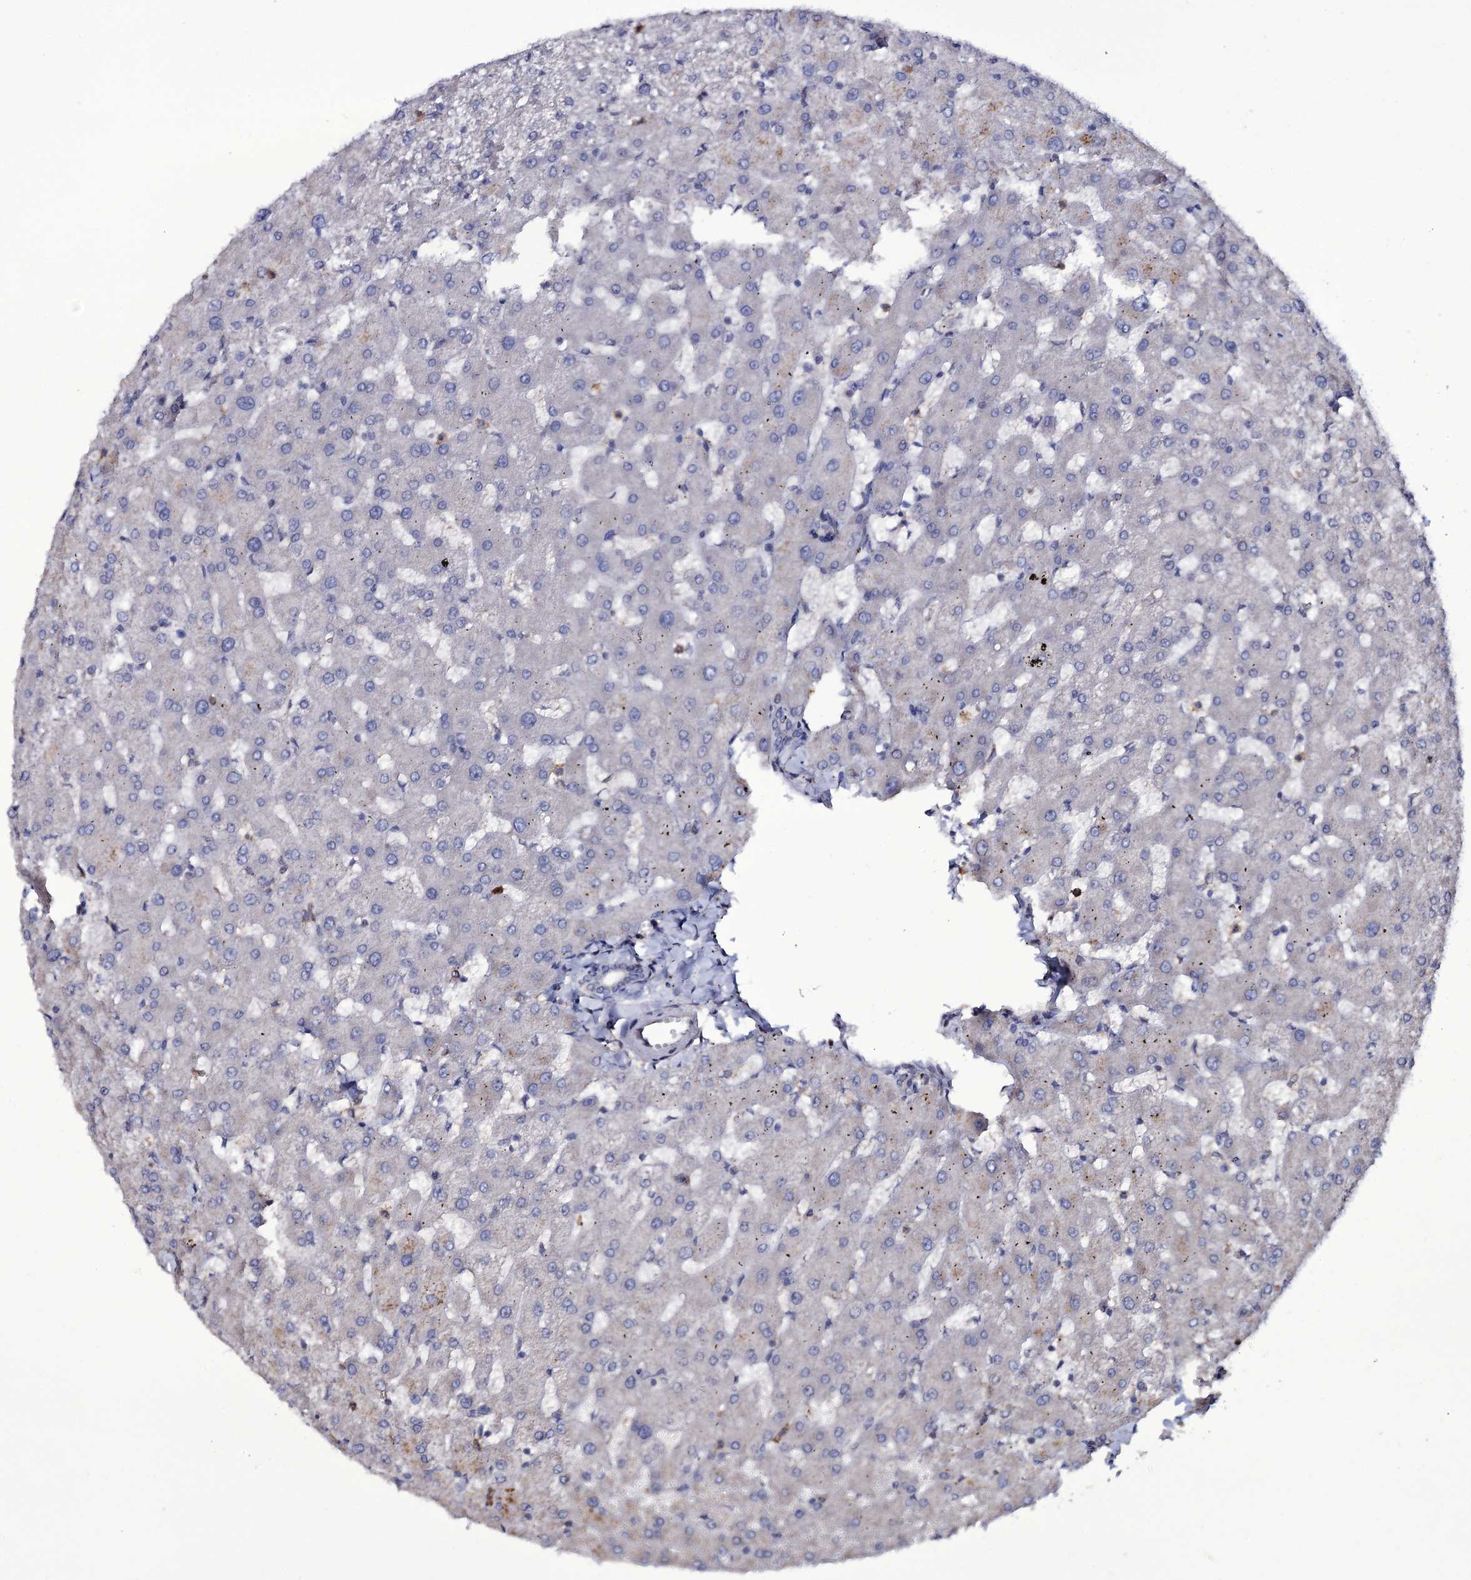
{"staining": {"intensity": "negative", "quantity": "none", "location": "none"}, "tissue": "liver", "cell_type": "Cholangiocytes", "image_type": "normal", "snomed": [{"axis": "morphology", "description": "Normal tissue, NOS"}, {"axis": "topography", "description": "Liver"}], "caption": "DAB immunohistochemical staining of benign human liver displays no significant staining in cholangiocytes.", "gene": "TTC23", "patient": {"sex": "female", "age": 63}}